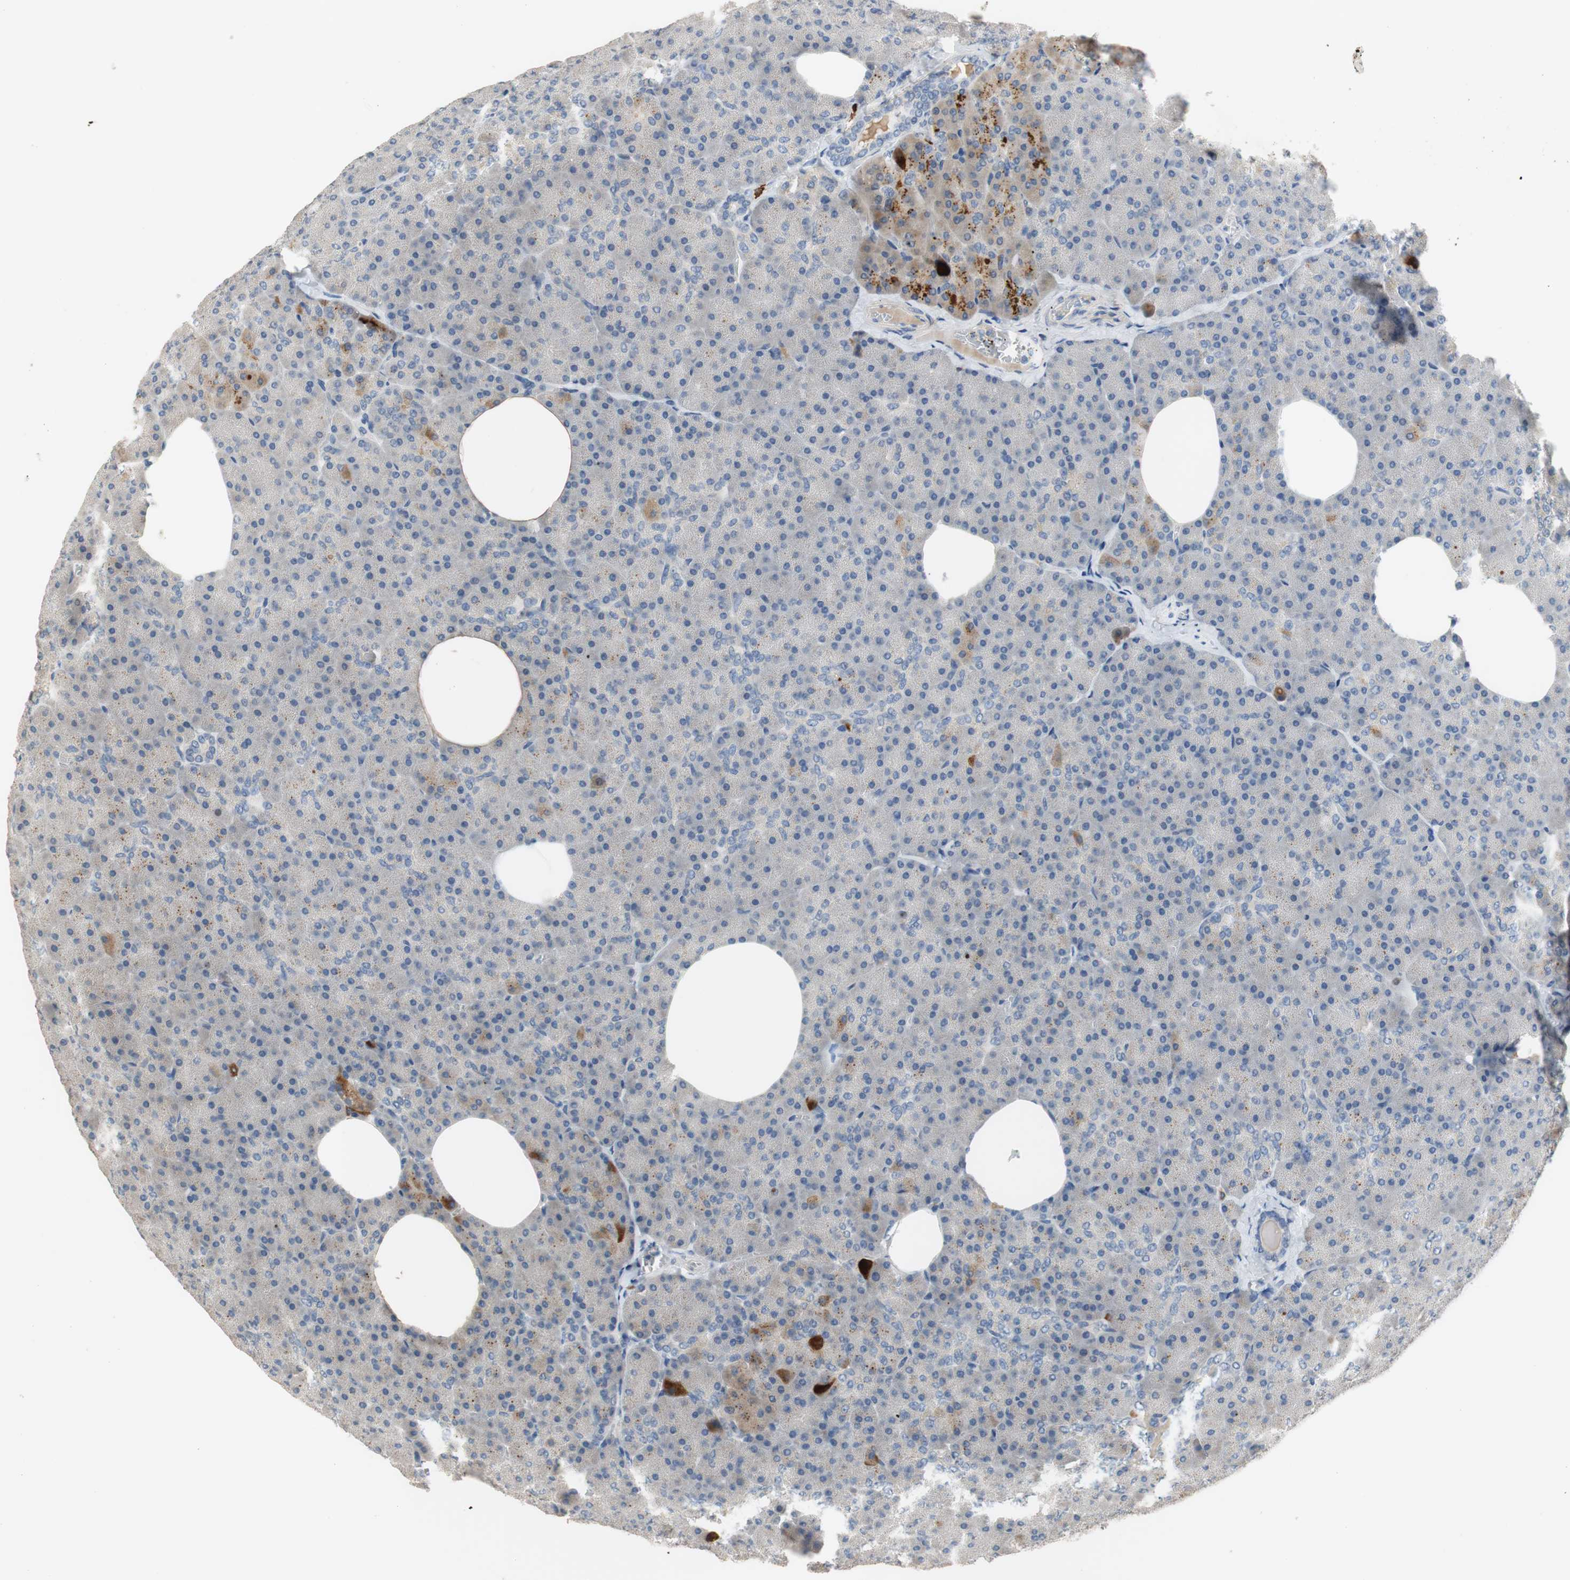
{"staining": {"intensity": "weak", "quantity": ">75%", "location": "cytoplasmic/membranous"}, "tissue": "pancreas", "cell_type": "Exocrine glandular cells", "image_type": "normal", "snomed": [{"axis": "morphology", "description": "Normal tissue, NOS"}, {"axis": "topography", "description": "Pancreas"}], "caption": "Benign pancreas was stained to show a protein in brown. There is low levels of weak cytoplasmic/membranous expression in about >75% of exocrine glandular cells. (Brightfield microscopy of DAB IHC at high magnification).", "gene": "COL12A1", "patient": {"sex": "female", "age": 35}}